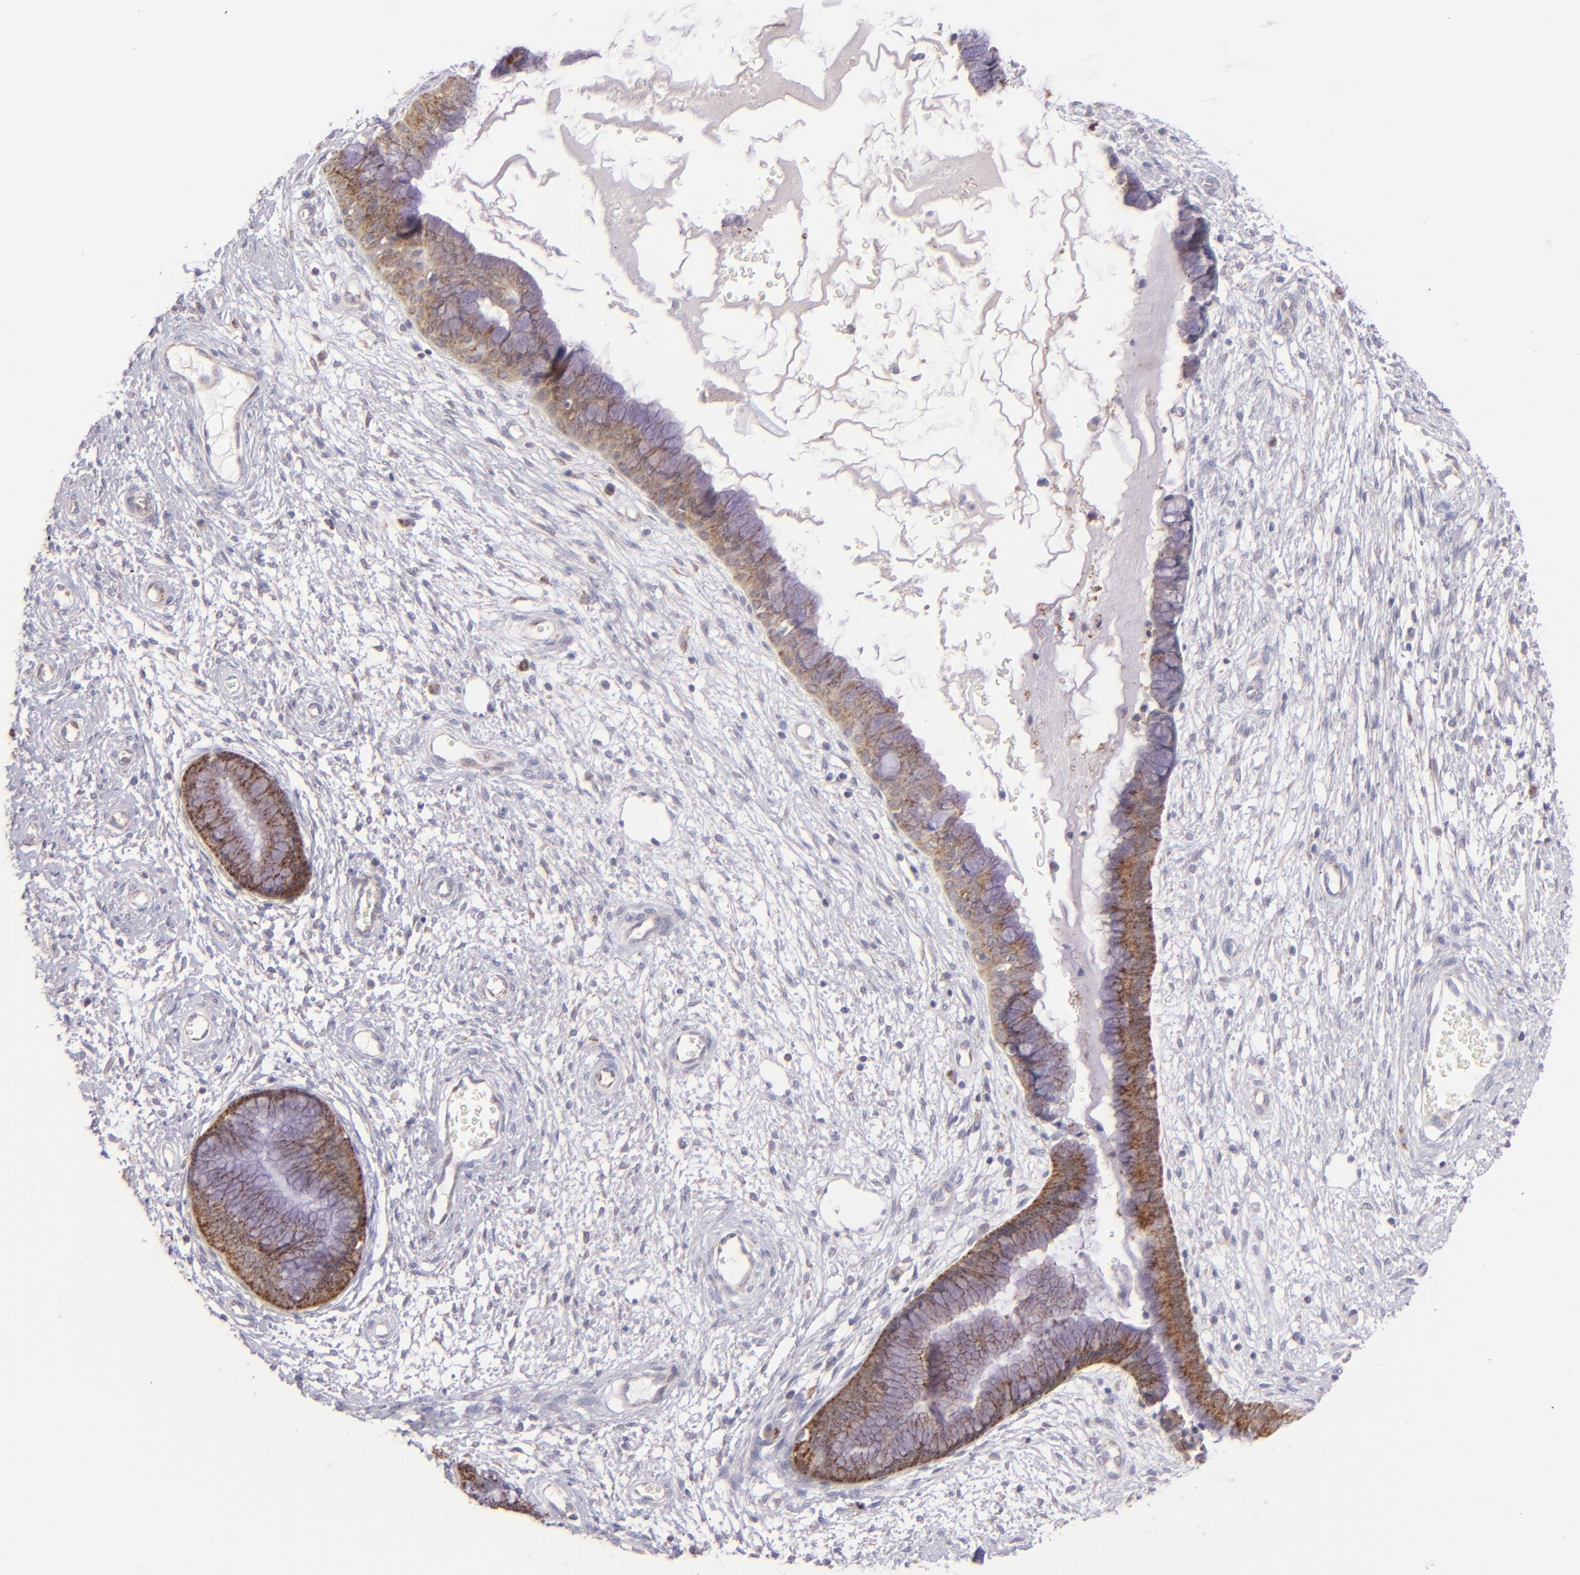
{"staining": {"intensity": "moderate", "quantity": ">75%", "location": "cytoplasmic/membranous"}, "tissue": "cervix", "cell_type": "Glandular cells", "image_type": "normal", "snomed": [{"axis": "morphology", "description": "Normal tissue, NOS"}, {"axis": "topography", "description": "Cervix"}], "caption": "Protein expression analysis of normal human cervix reveals moderate cytoplasmic/membranous expression in about >75% of glandular cells. The protein of interest is stained brown, and the nuclei are stained in blue (DAB IHC with brightfield microscopy, high magnification).", "gene": "SH2D4A", "patient": {"sex": "female", "age": 55}}